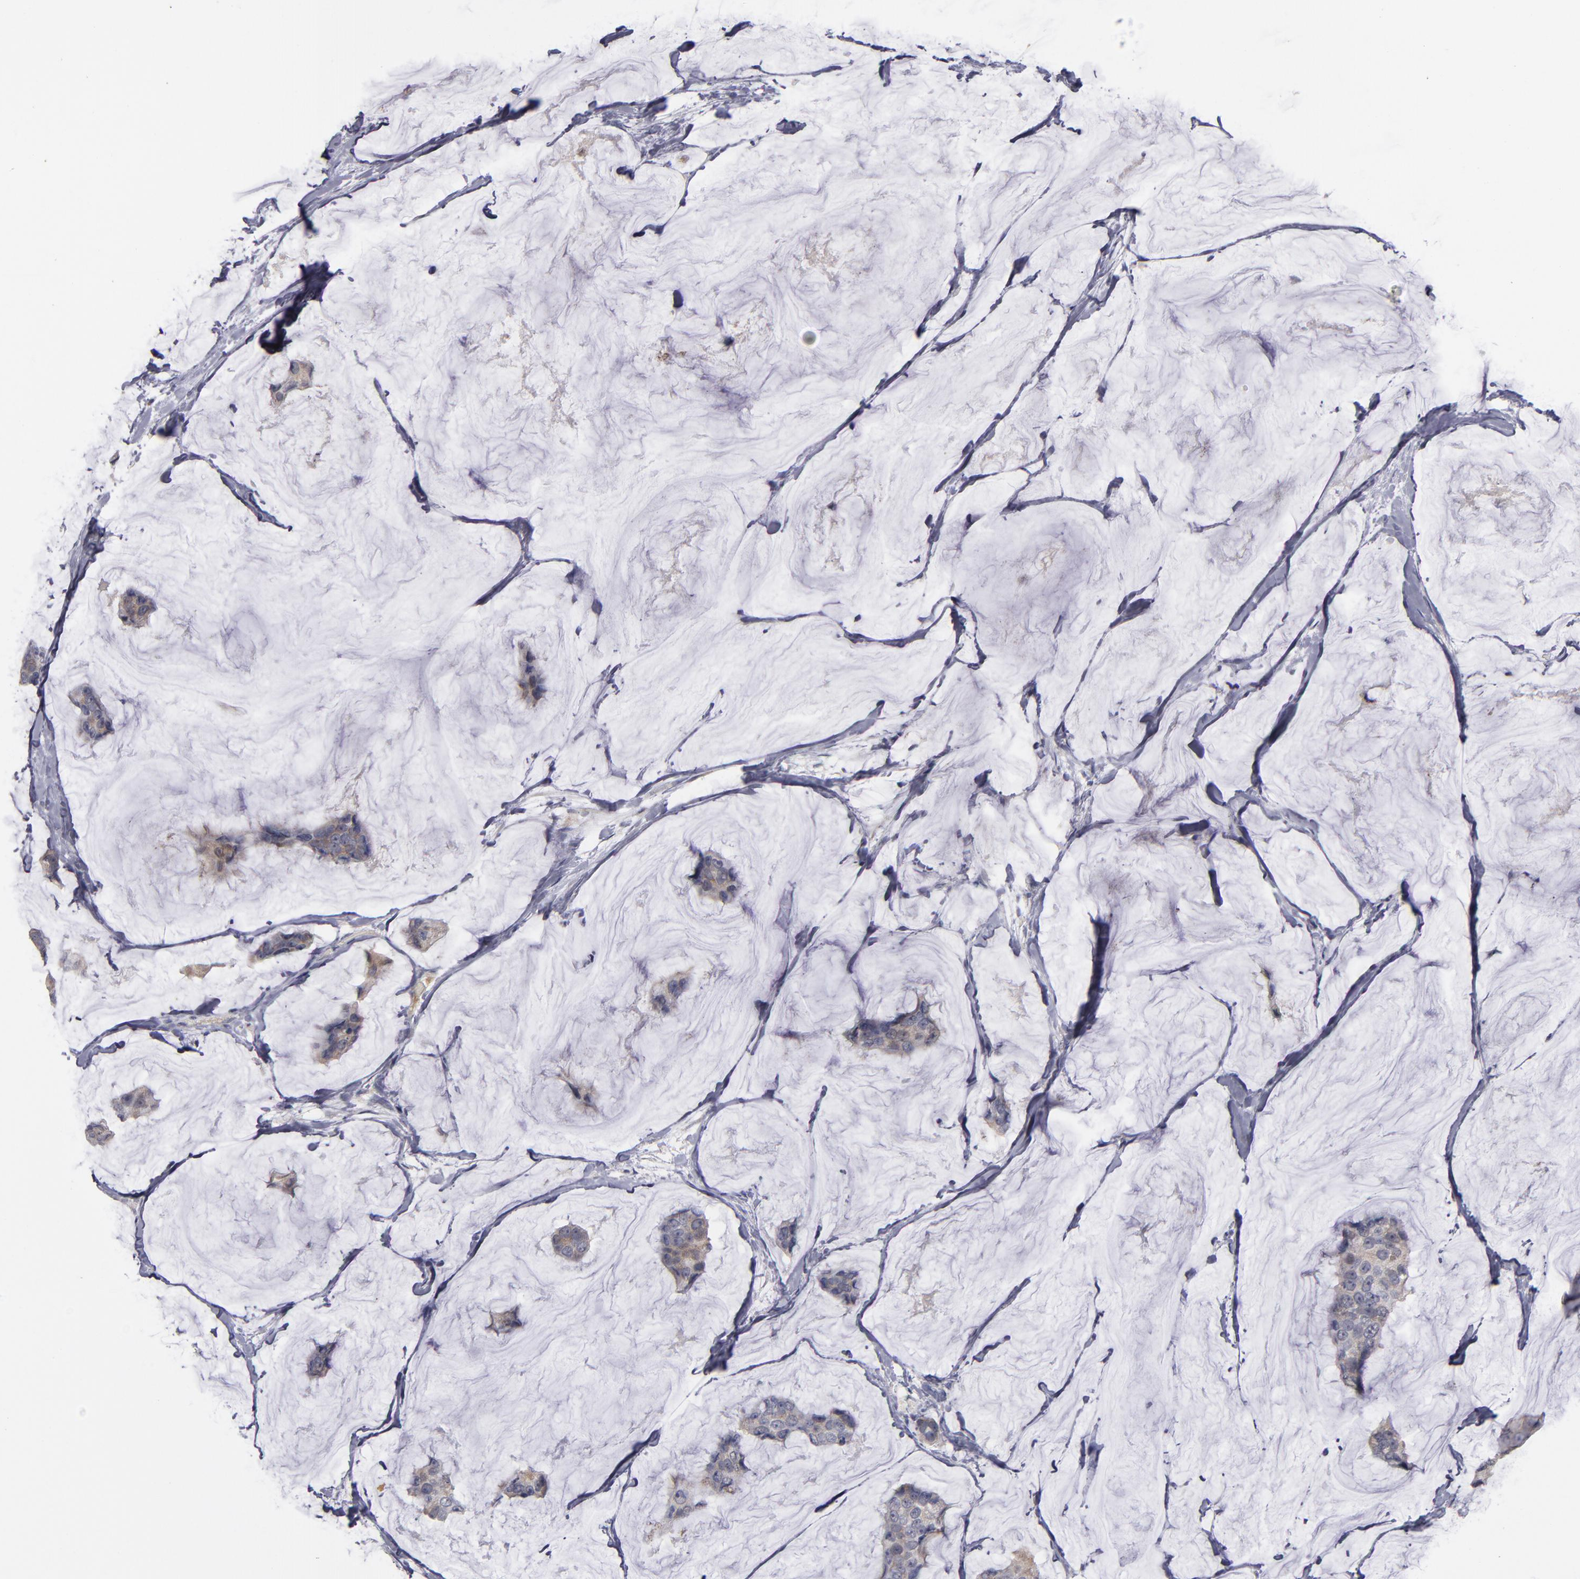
{"staining": {"intensity": "moderate", "quantity": ">75%", "location": "cytoplasmic/membranous"}, "tissue": "breast cancer", "cell_type": "Tumor cells", "image_type": "cancer", "snomed": [{"axis": "morphology", "description": "Normal tissue, NOS"}, {"axis": "morphology", "description": "Duct carcinoma"}, {"axis": "topography", "description": "Breast"}], "caption": "Immunohistochemical staining of human breast cancer exhibits medium levels of moderate cytoplasmic/membranous protein expression in about >75% of tumor cells.", "gene": "EXD2", "patient": {"sex": "female", "age": 50}}